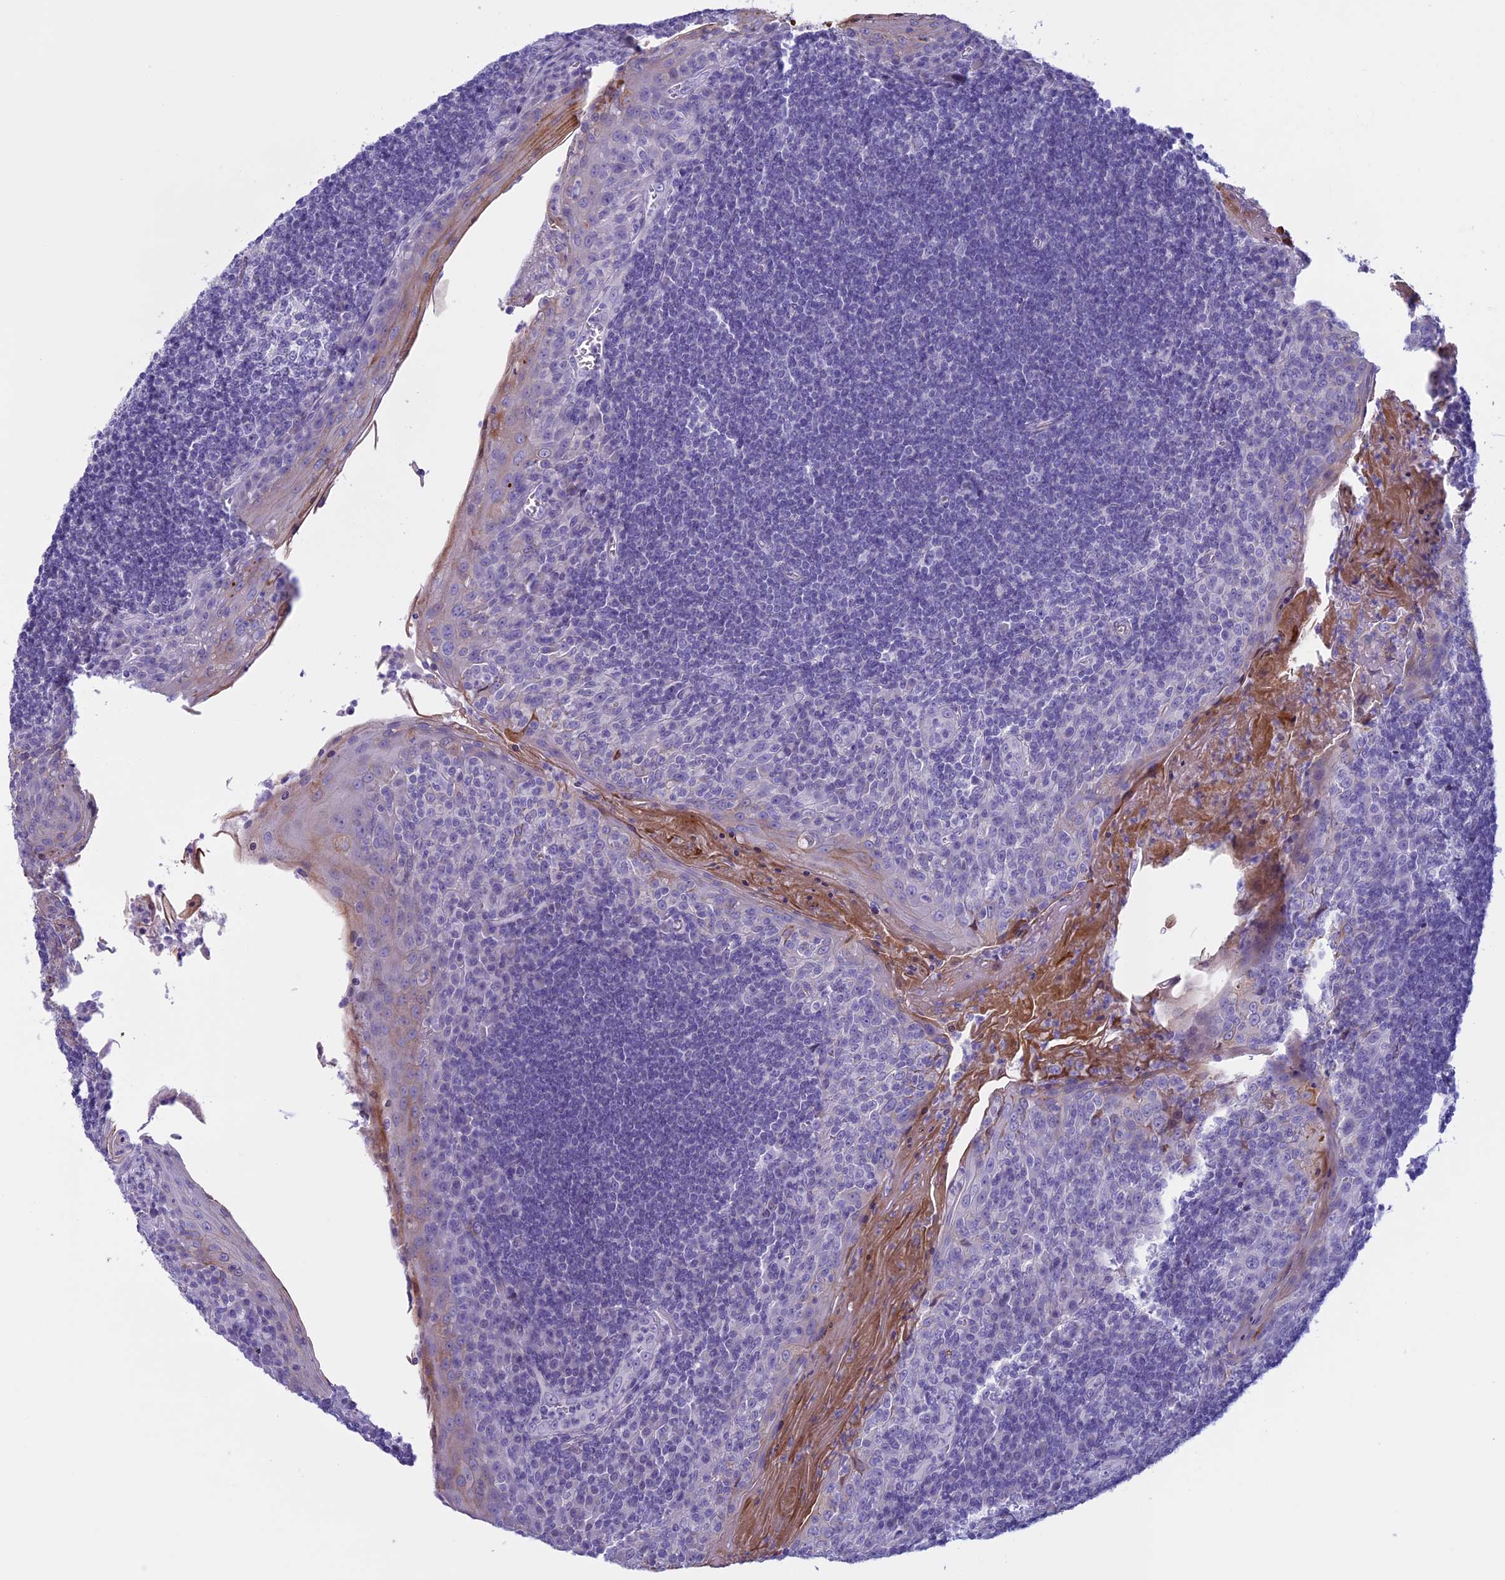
{"staining": {"intensity": "negative", "quantity": "none", "location": "none"}, "tissue": "tonsil", "cell_type": "Germinal center cells", "image_type": "normal", "snomed": [{"axis": "morphology", "description": "Normal tissue, NOS"}, {"axis": "topography", "description": "Tonsil"}], "caption": "High magnification brightfield microscopy of normal tonsil stained with DAB (3,3'-diaminobenzidine) (brown) and counterstained with hematoxylin (blue): germinal center cells show no significant expression.", "gene": "ANGPTL2", "patient": {"sex": "male", "age": 27}}